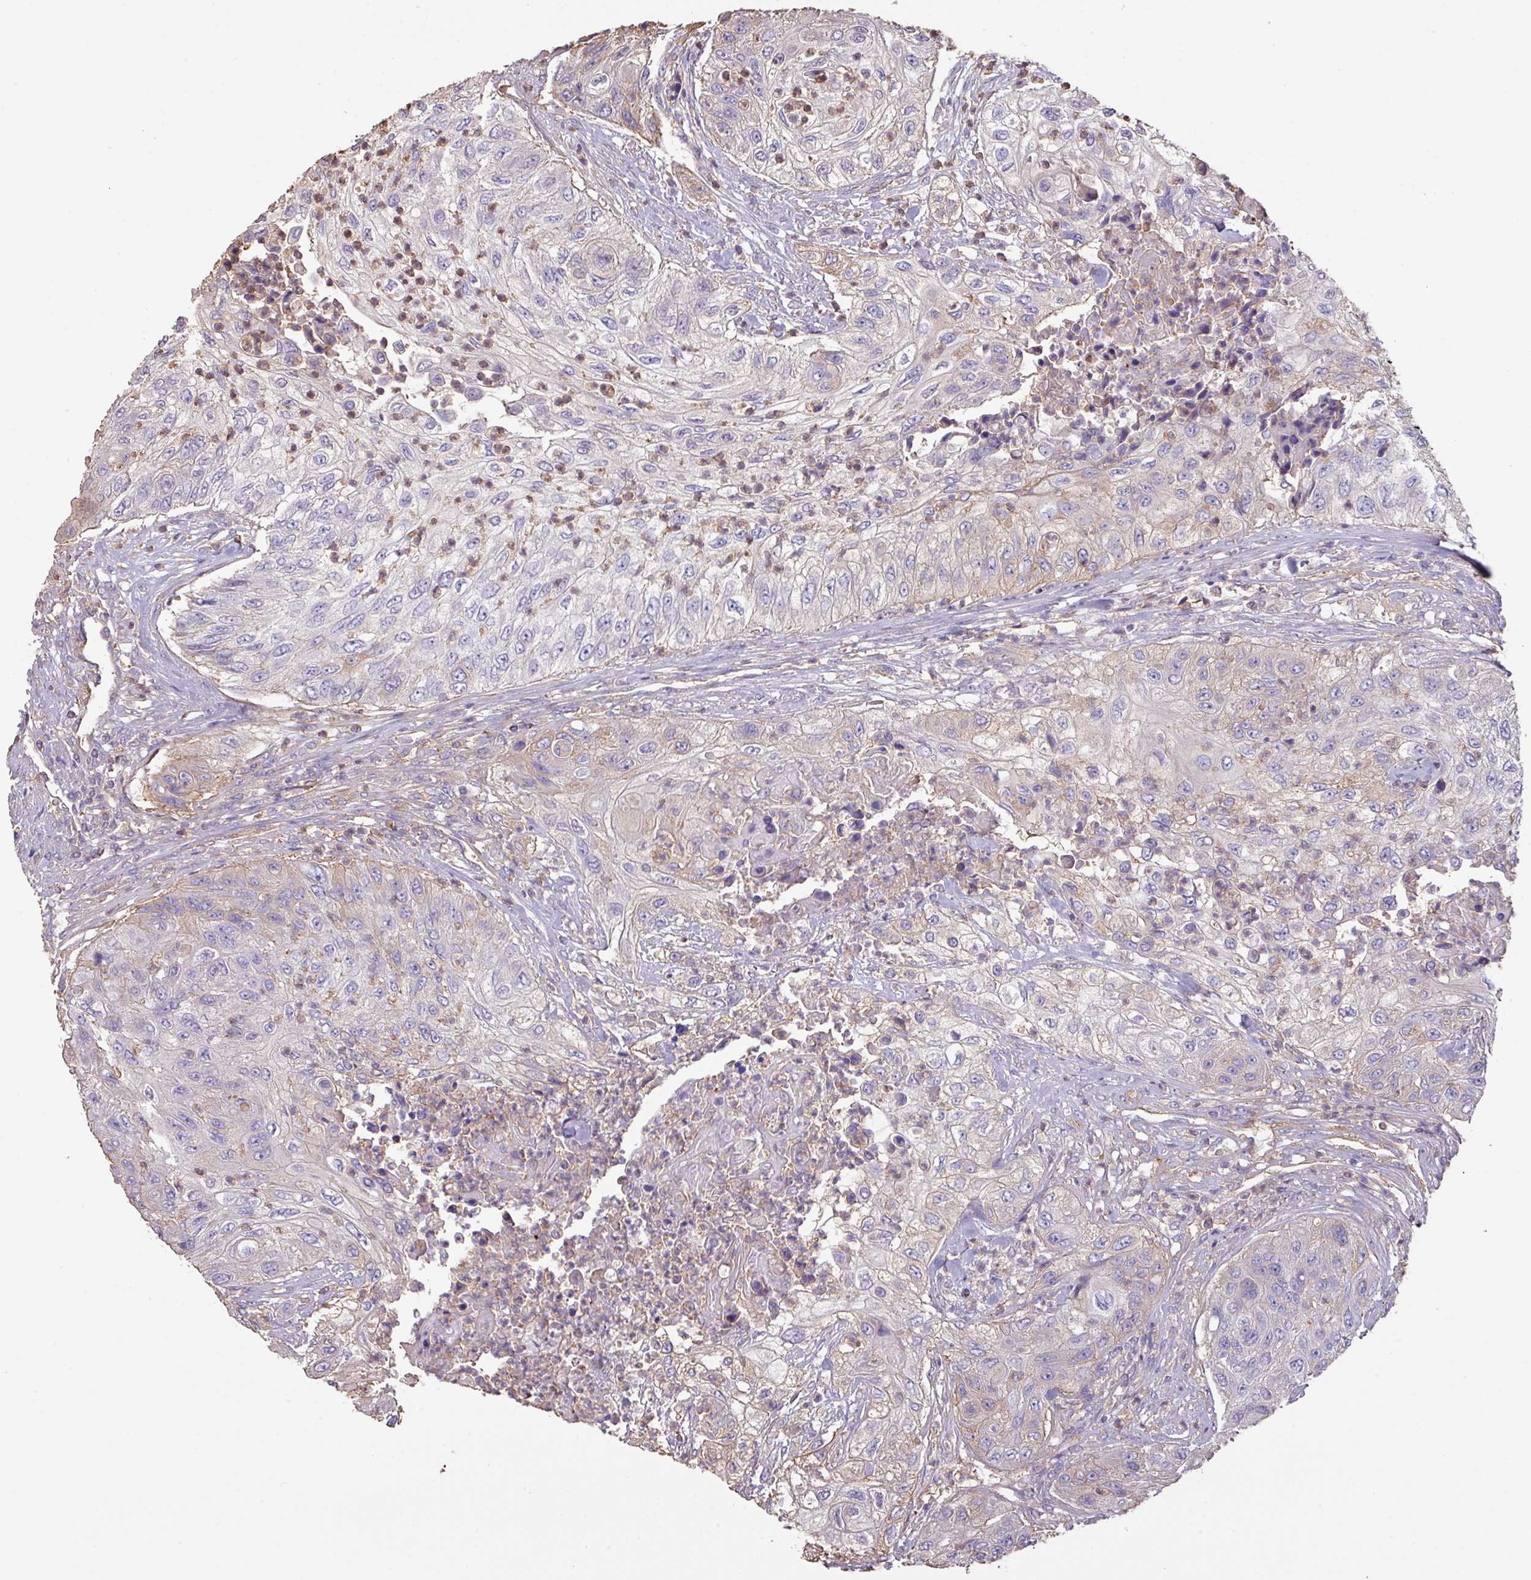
{"staining": {"intensity": "weak", "quantity": "<25%", "location": "cytoplasmic/membranous"}, "tissue": "urothelial cancer", "cell_type": "Tumor cells", "image_type": "cancer", "snomed": [{"axis": "morphology", "description": "Urothelial carcinoma, High grade"}, {"axis": "topography", "description": "Urinary bladder"}], "caption": "Tumor cells show no significant protein expression in urothelial carcinoma (high-grade).", "gene": "CALML4", "patient": {"sex": "female", "age": 60}}